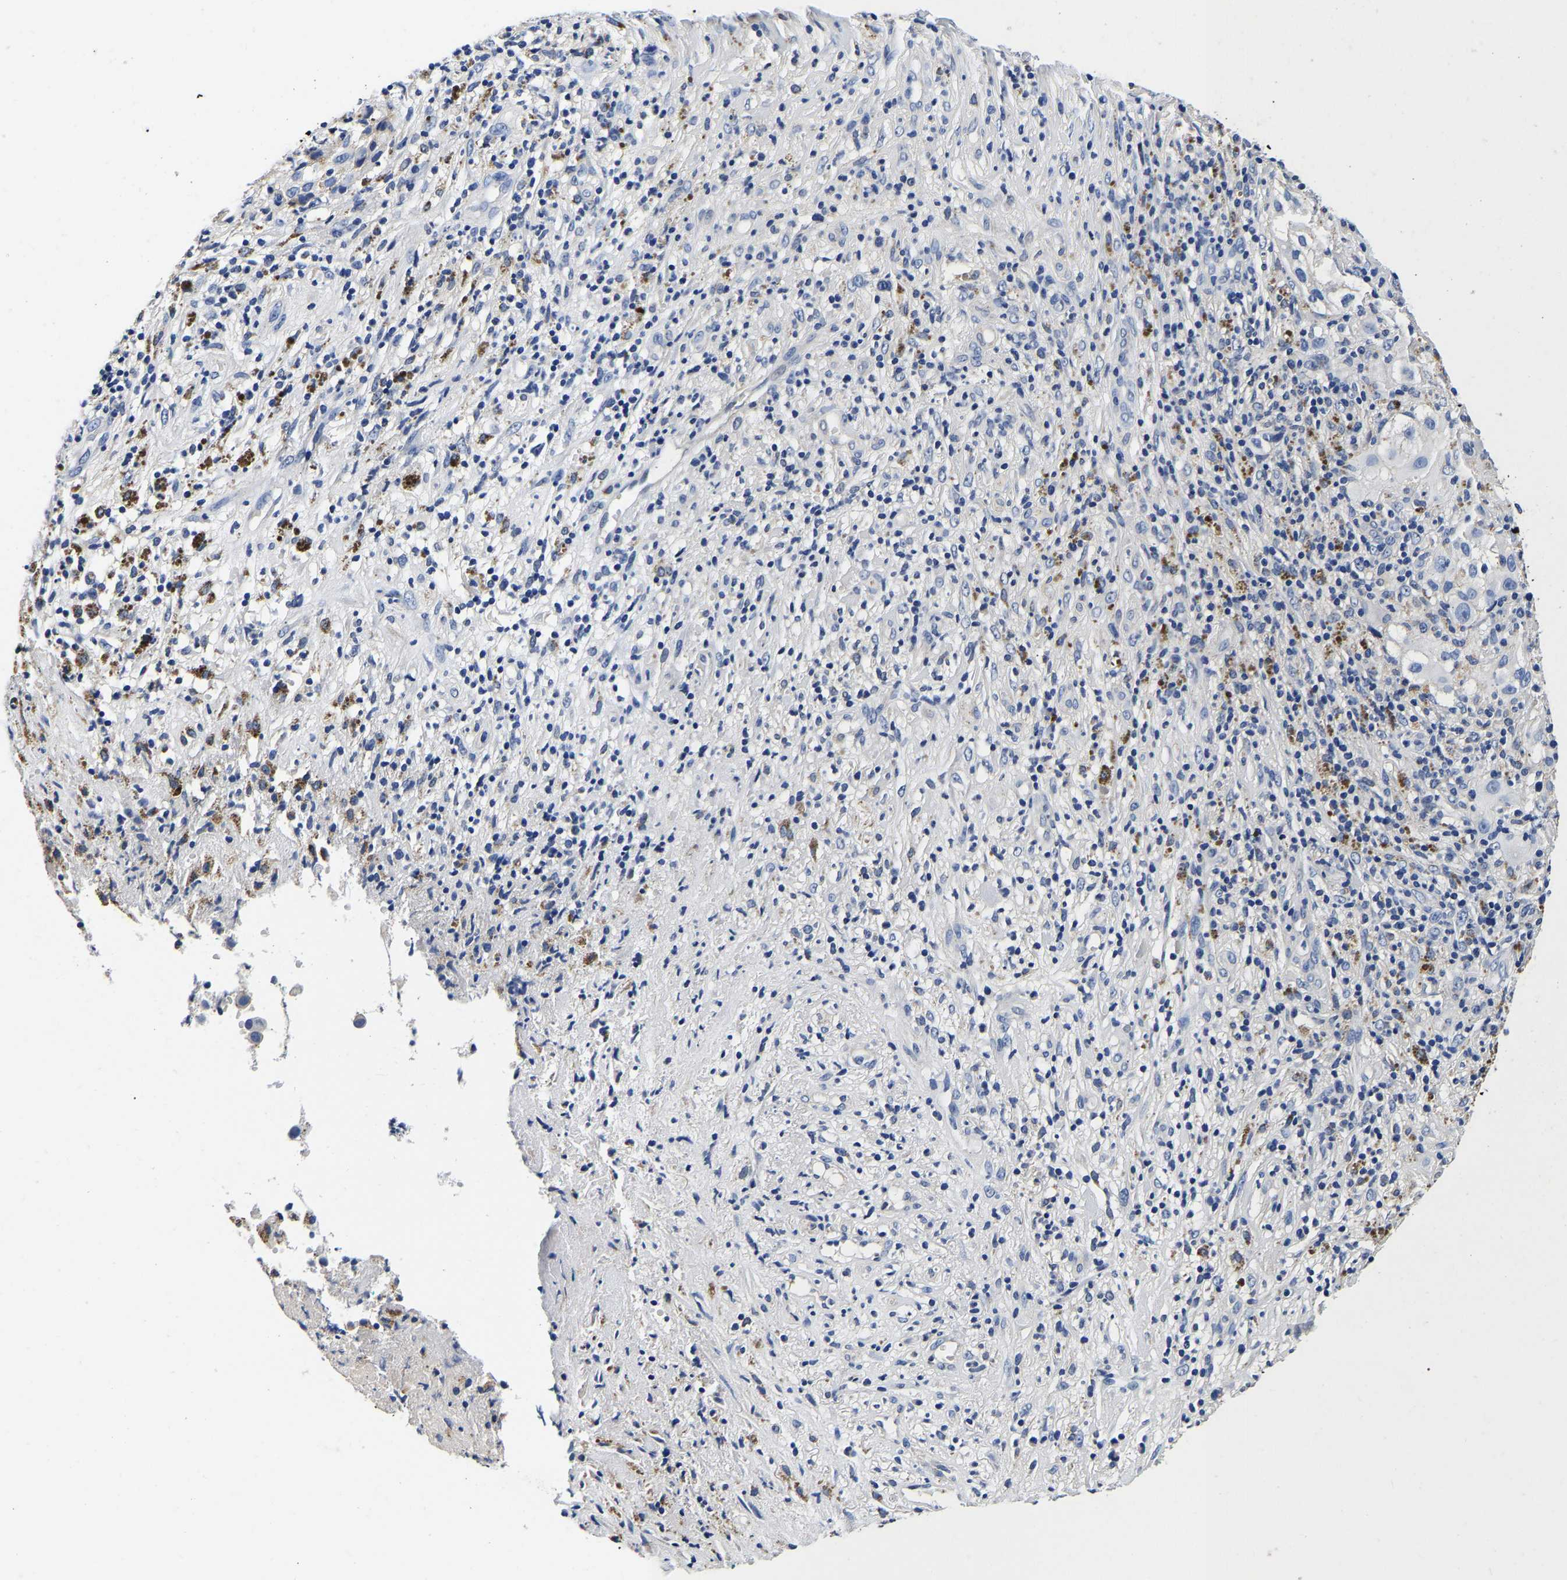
{"staining": {"intensity": "negative", "quantity": "none", "location": "none"}, "tissue": "melanoma", "cell_type": "Tumor cells", "image_type": "cancer", "snomed": [{"axis": "morphology", "description": "Necrosis, NOS"}, {"axis": "morphology", "description": "Malignant melanoma, NOS"}, {"axis": "topography", "description": "Skin"}], "caption": "Immunohistochemistry (IHC) image of neoplastic tissue: melanoma stained with DAB shows no significant protein positivity in tumor cells.", "gene": "GRN", "patient": {"sex": "female", "age": 87}}